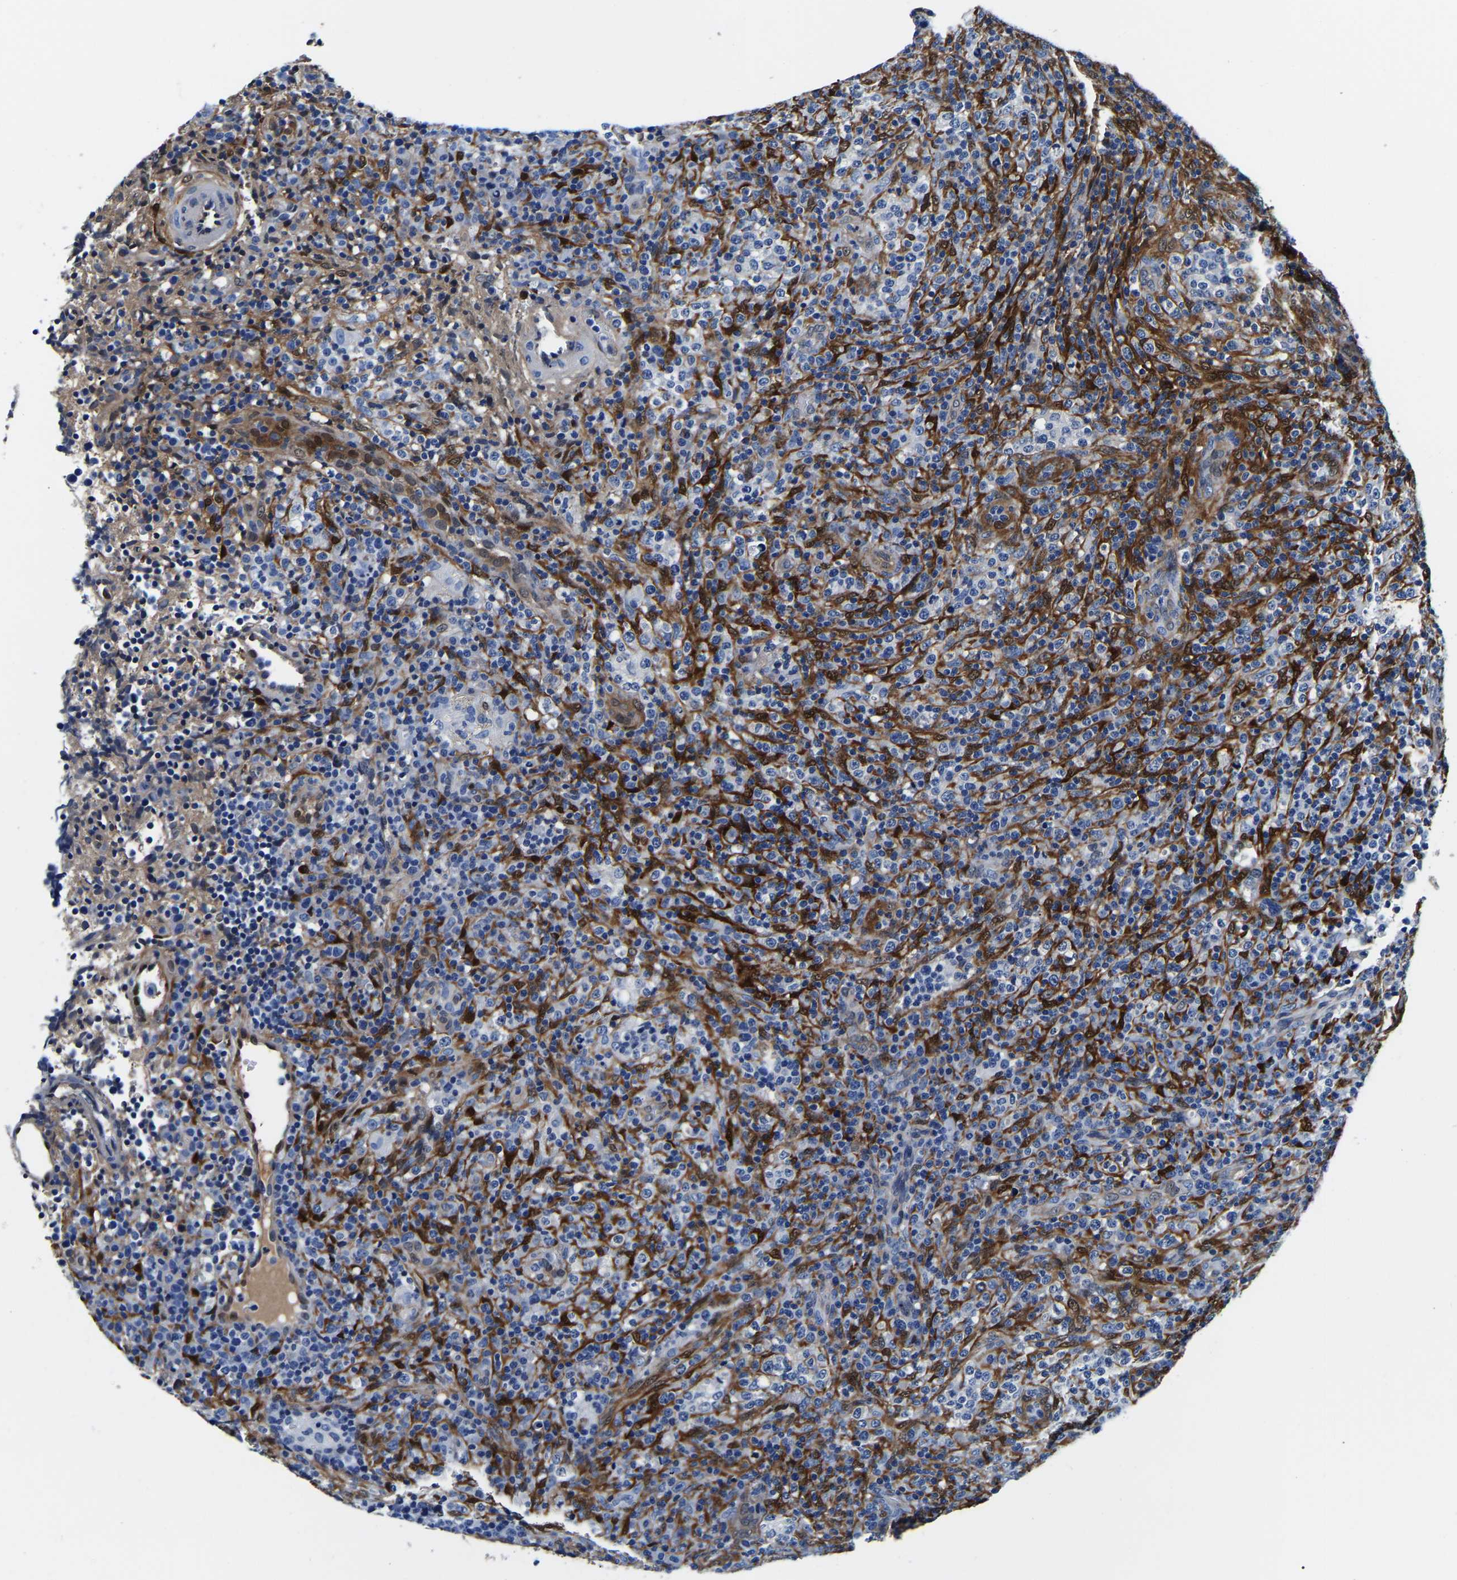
{"staining": {"intensity": "negative", "quantity": "none", "location": "none"}, "tissue": "lymphoma", "cell_type": "Tumor cells", "image_type": "cancer", "snomed": [{"axis": "morphology", "description": "Malignant lymphoma, non-Hodgkin's type, High grade"}, {"axis": "topography", "description": "Lymph node"}], "caption": "Image shows no protein positivity in tumor cells of malignant lymphoma, non-Hodgkin's type (high-grade) tissue.", "gene": "S100A13", "patient": {"sex": "female", "age": 76}}